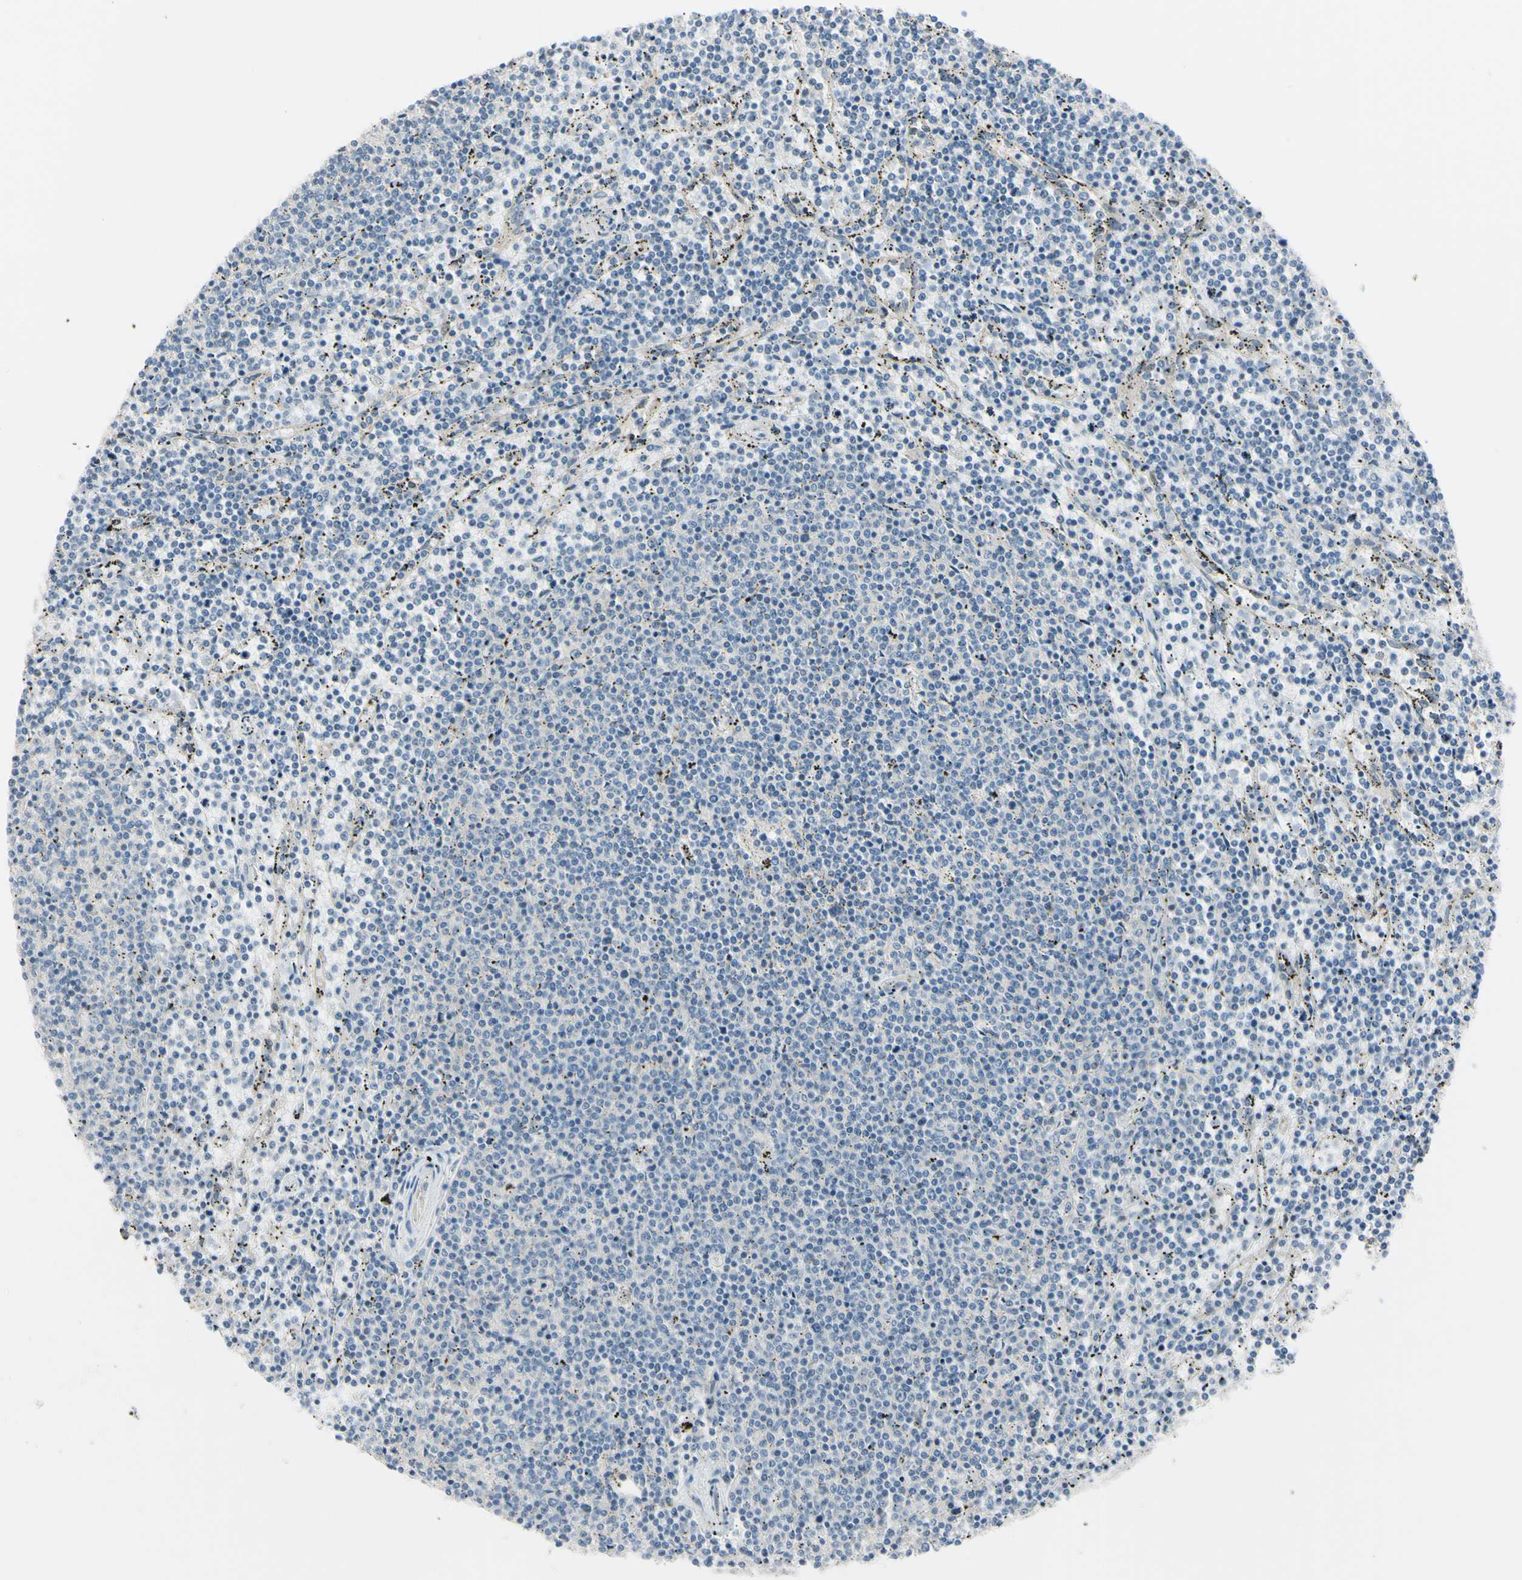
{"staining": {"intensity": "negative", "quantity": "none", "location": "none"}, "tissue": "lymphoma", "cell_type": "Tumor cells", "image_type": "cancer", "snomed": [{"axis": "morphology", "description": "Malignant lymphoma, non-Hodgkin's type, Low grade"}, {"axis": "topography", "description": "Spleen"}], "caption": "This is an immunohistochemistry (IHC) photomicrograph of human low-grade malignant lymphoma, non-Hodgkin's type. There is no positivity in tumor cells.", "gene": "ASB9", "patient": {"sex": "female", "age": 50}}